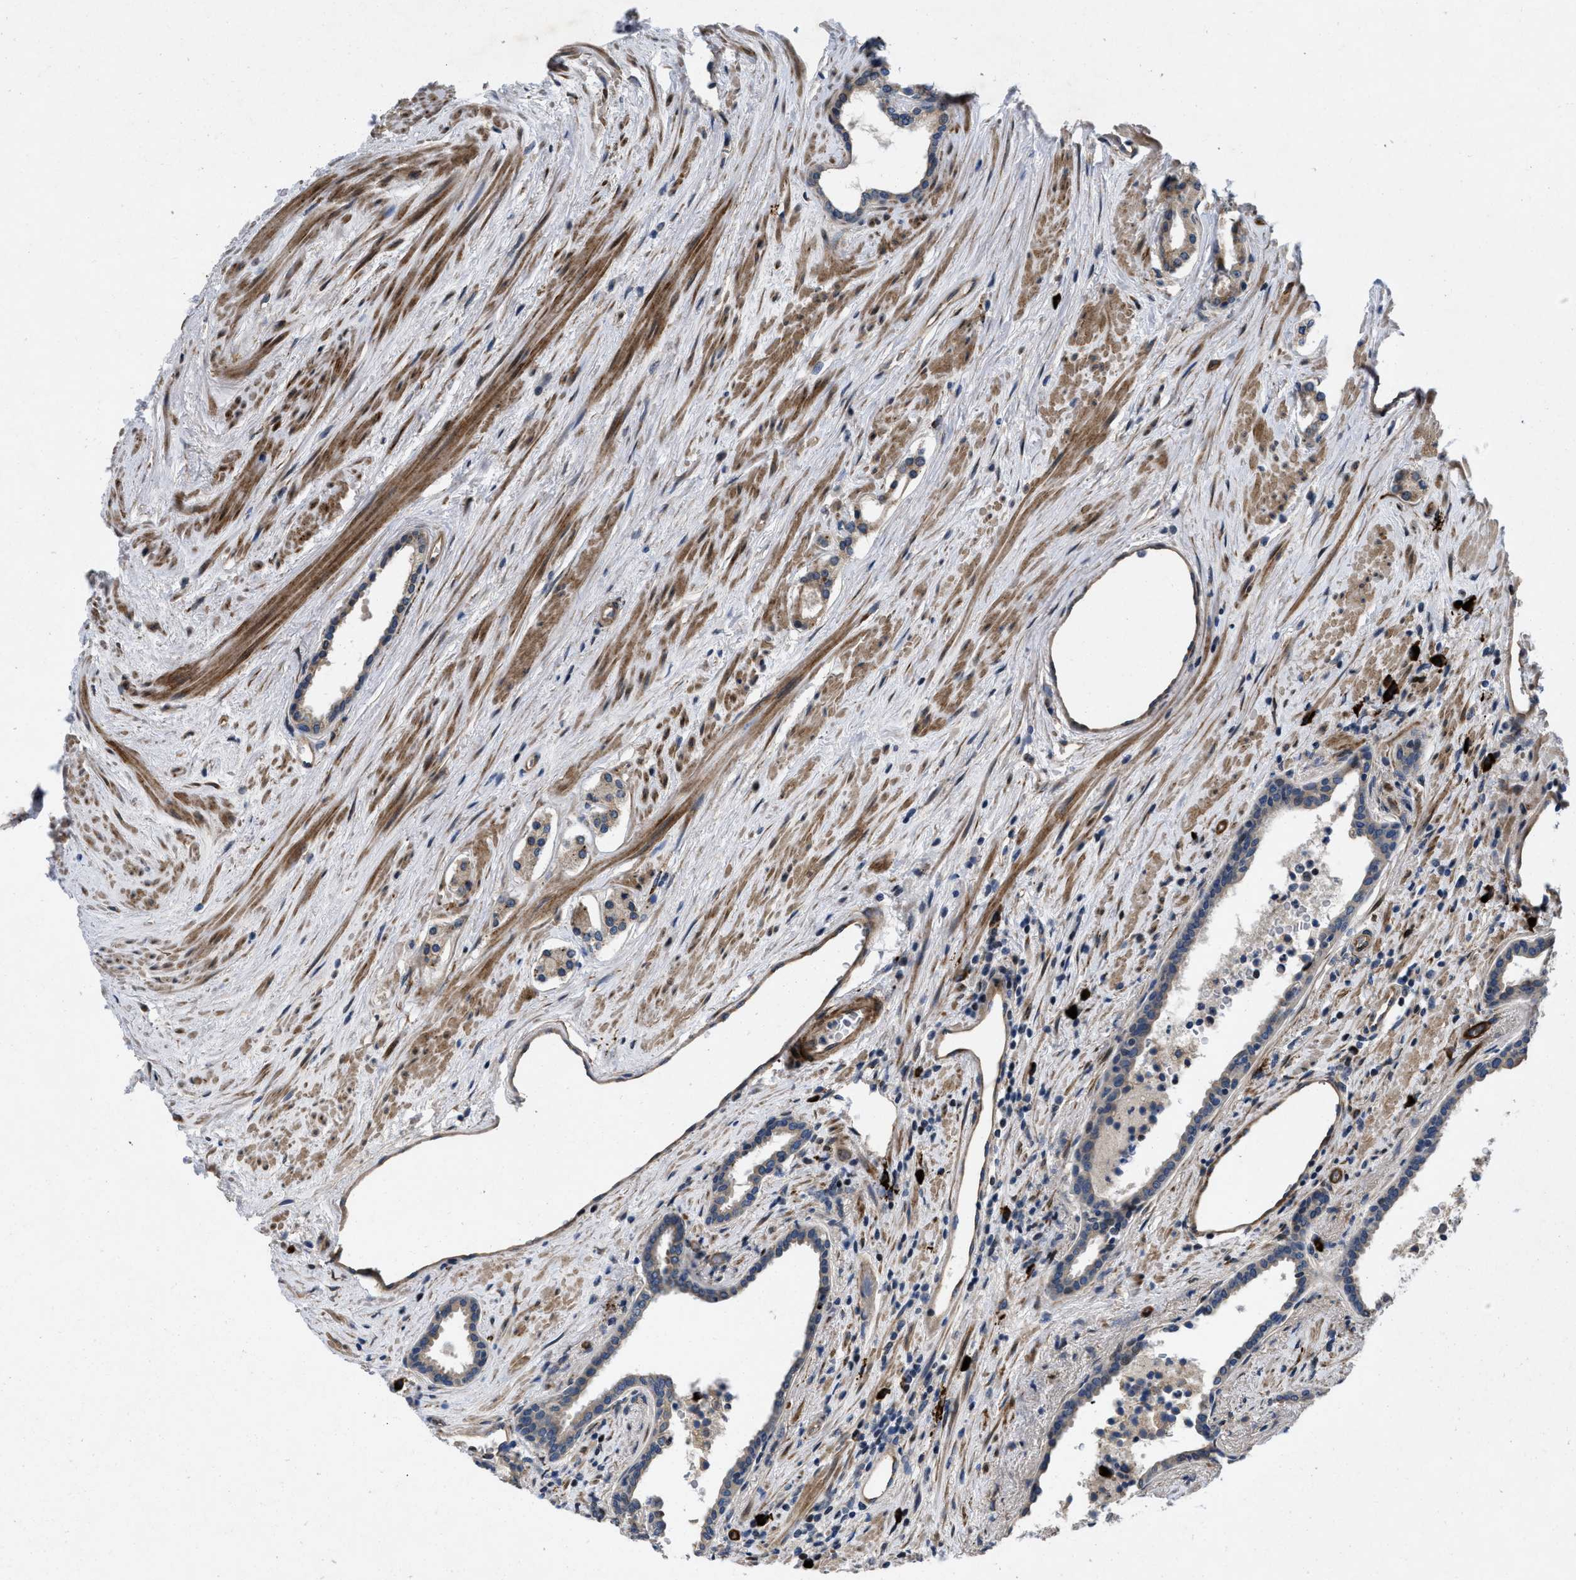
{"staining": {"intensity": "weak", "quantity": "<25%", "location": "cytoplasmic/membranous"}, "tissue": "prostate cancer", "cell_type": "Tumor cells", "image_type": "cancer", "snomed": [{"axis": "morphology", "description": "Adenocarcinoma, High grade"}, {"axis": "topography", "description": "Prostate"}], "caption": "A high-resolution micrograph shows immunohistochemistry (IHC) staining of prostate cancer (high-grade adenocarcinoma), which shows no significant positivity in tumor cells.", "gene": "HSPA12B", "patient": {"sex": "male", "age": 71}}